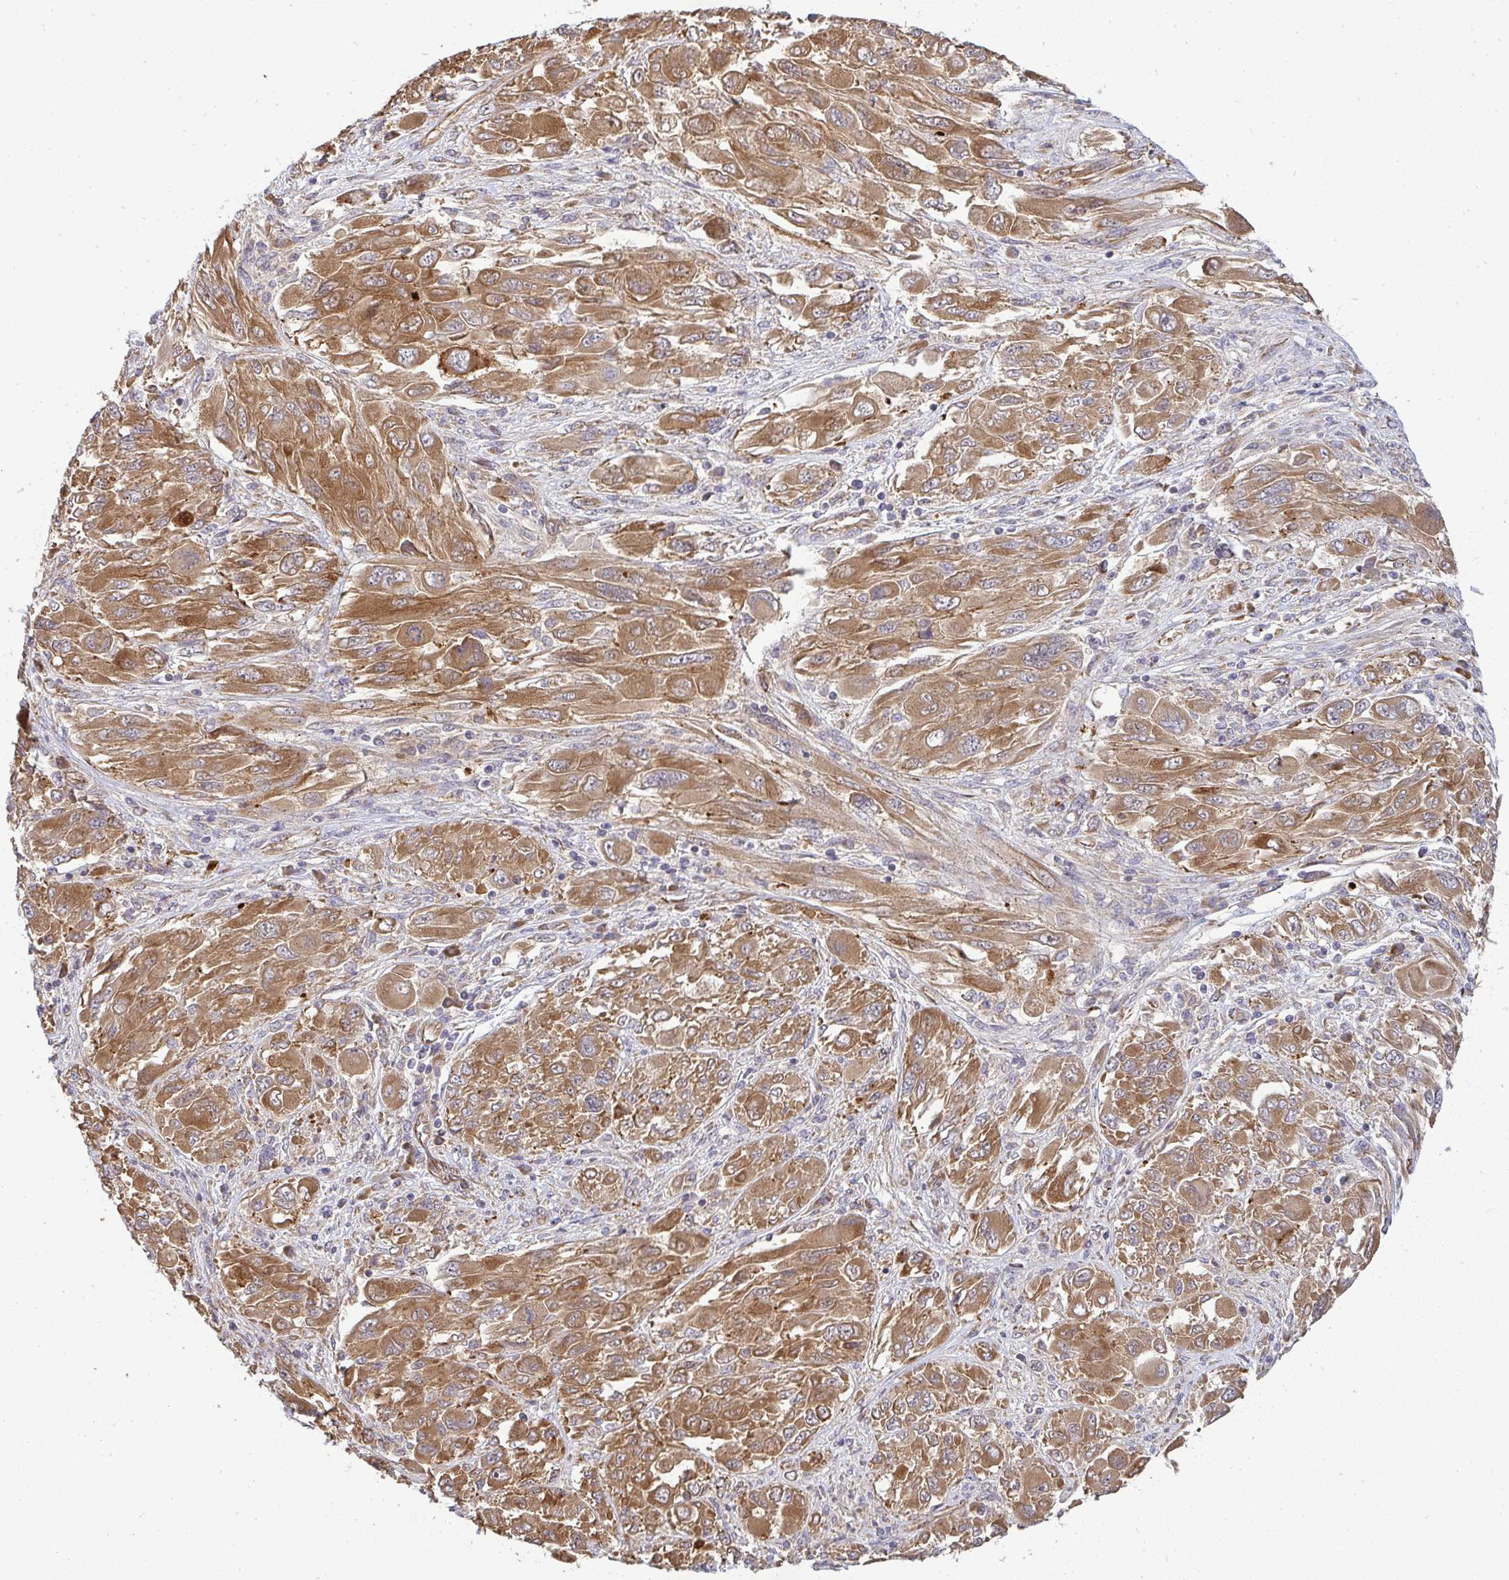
{"staining": {"intensity": "moderate", "quantity": ">75%", "location": "cytoplasmic/membranous"}, "tissue": "melanoma", "cell_type": "Tumor cells", "image_type": "cancer", "snomed": [{"axis": "morphology", "description": "Malignant melanoma, NOS"}, {"axis": "topography", "description": "Skin"}], "caption": "IHC staining of malignant melanoma, which displays medium levels of moderate cytoplasmic/membranous positivity in approximately >75% of tumor cells indicating moderate cytoplasmic/membranous protein expression. The staining was performed using DAB (3,3'-diaminobenzidine) (brown) for protein detection and nuclei were counterstained in hematoxylin (blue).", "gene": "B4GALT6", "patient": {"sex": "female", "age": 91}}